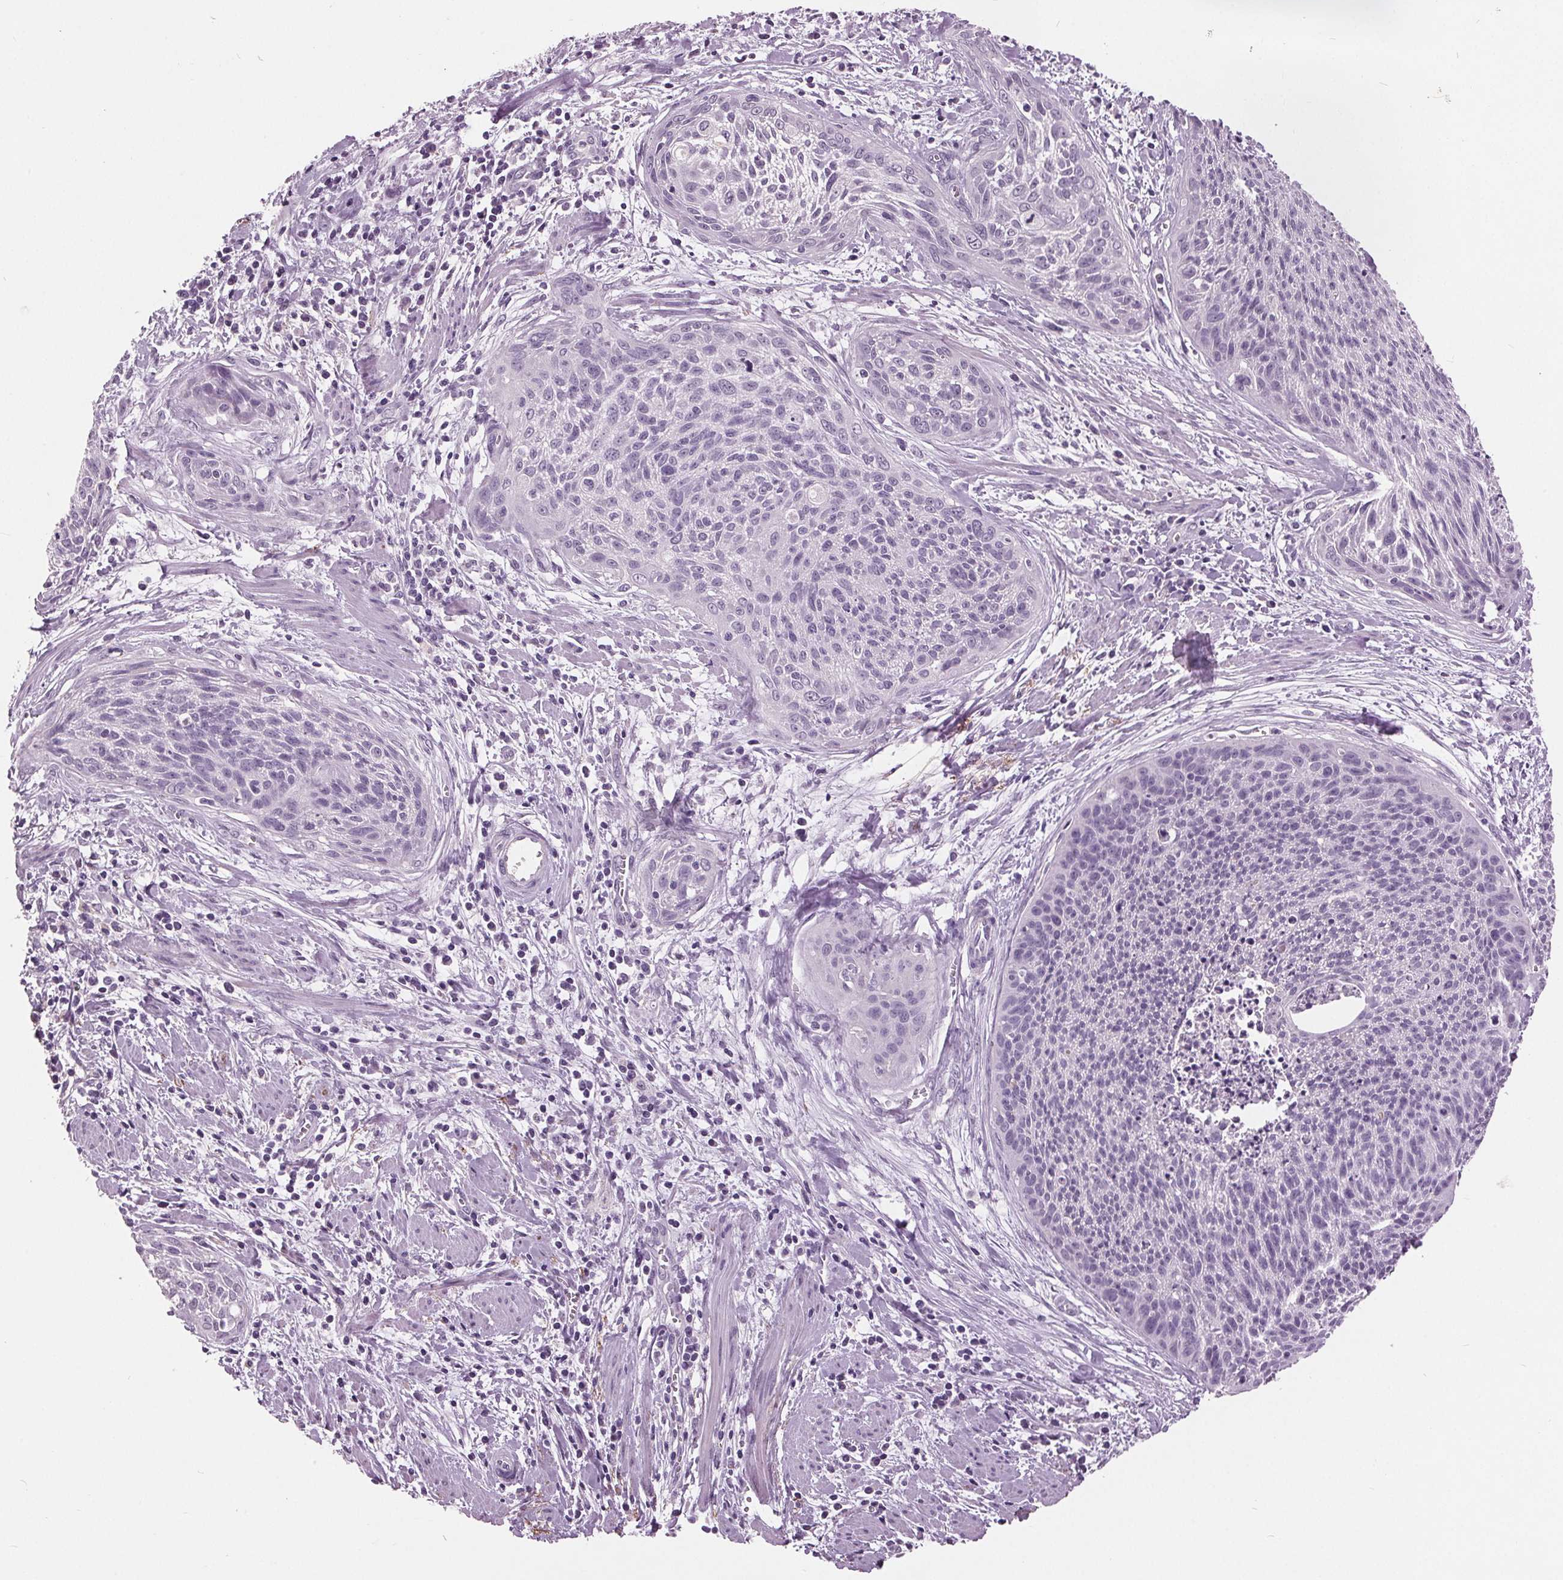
{"staining": {"intensity": "negative", "quantity": "none", "location": "none"}, "tissue": "cervical cancer", "cell_type": "Tumor cells", "image_type": "cancer", "snomed": [{"axis": "morphology", "description": "Squamous cell carcinoma, NOS"}, {"axis": "topography", "description": "Cervix"}], "caption": "Immunohistochemistry (IHC) photomicrograph of neoplastic tissue: cervical cancer stained with DAB displays no significant protein positivity in tumor cells. Nuclei are stained in blue.", "gene": "AMBP", "patient": {"sex": "female", "age": 55}}